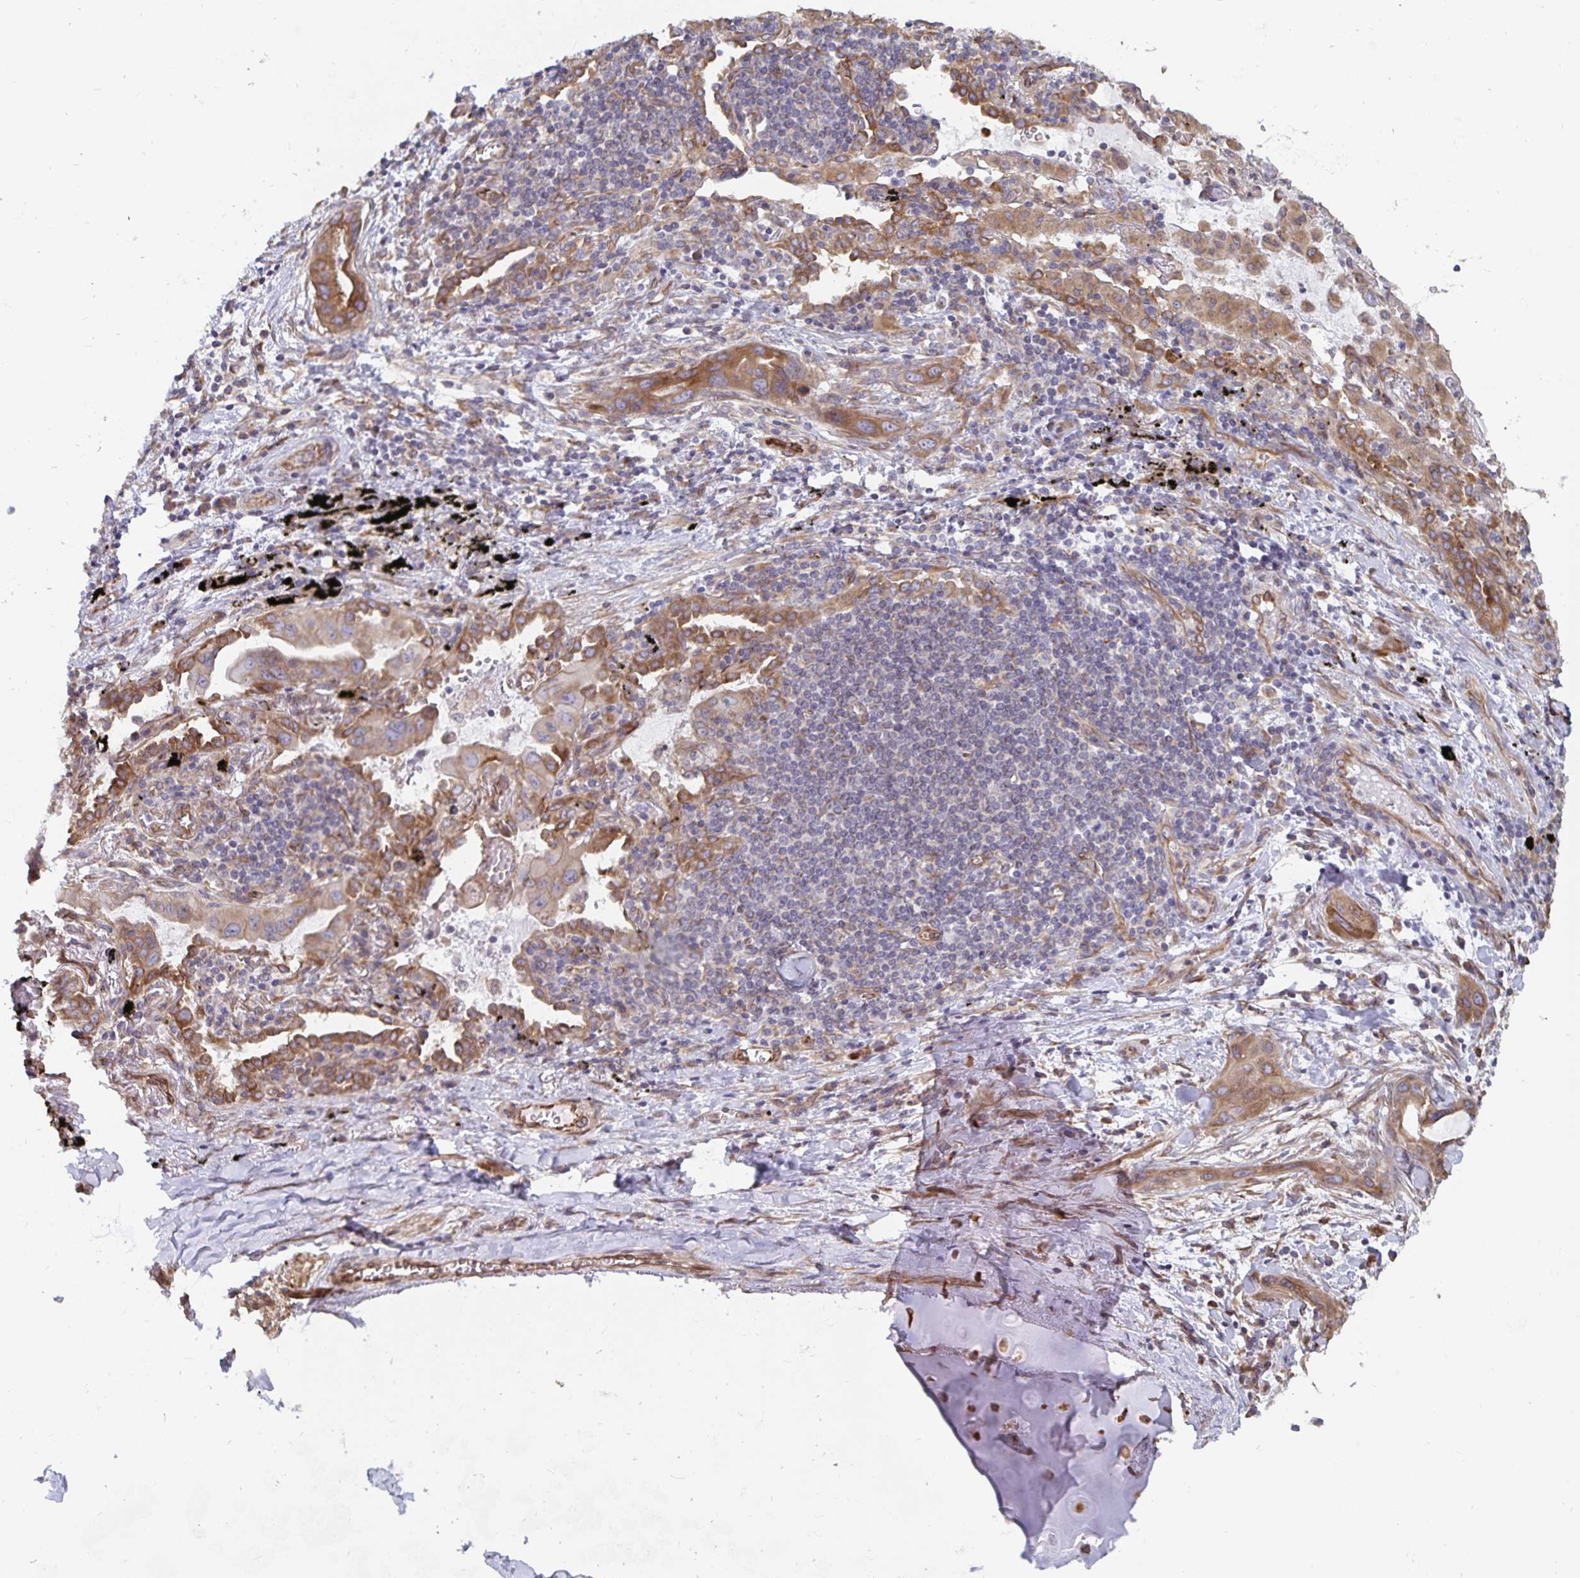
{"staining": {"intensity": "moderate", "quantity": ">75%", "location": "cytoplasmic/membranous"}, "tissue": "lung cancer", "cell_type": "Tumor cells", "image_type": "cancer", "snomed": [{"axis": "morphology", "description": "Adenocarcinoma, NOS"}, {"axis": "topography", "description": "Lung"}], "caption": "Lung cancer stained with a protein marker demonstrates moderate staining in tumor cells.", "gene": "BCAP29", "patient": {"sex": "male", "age": 65}}